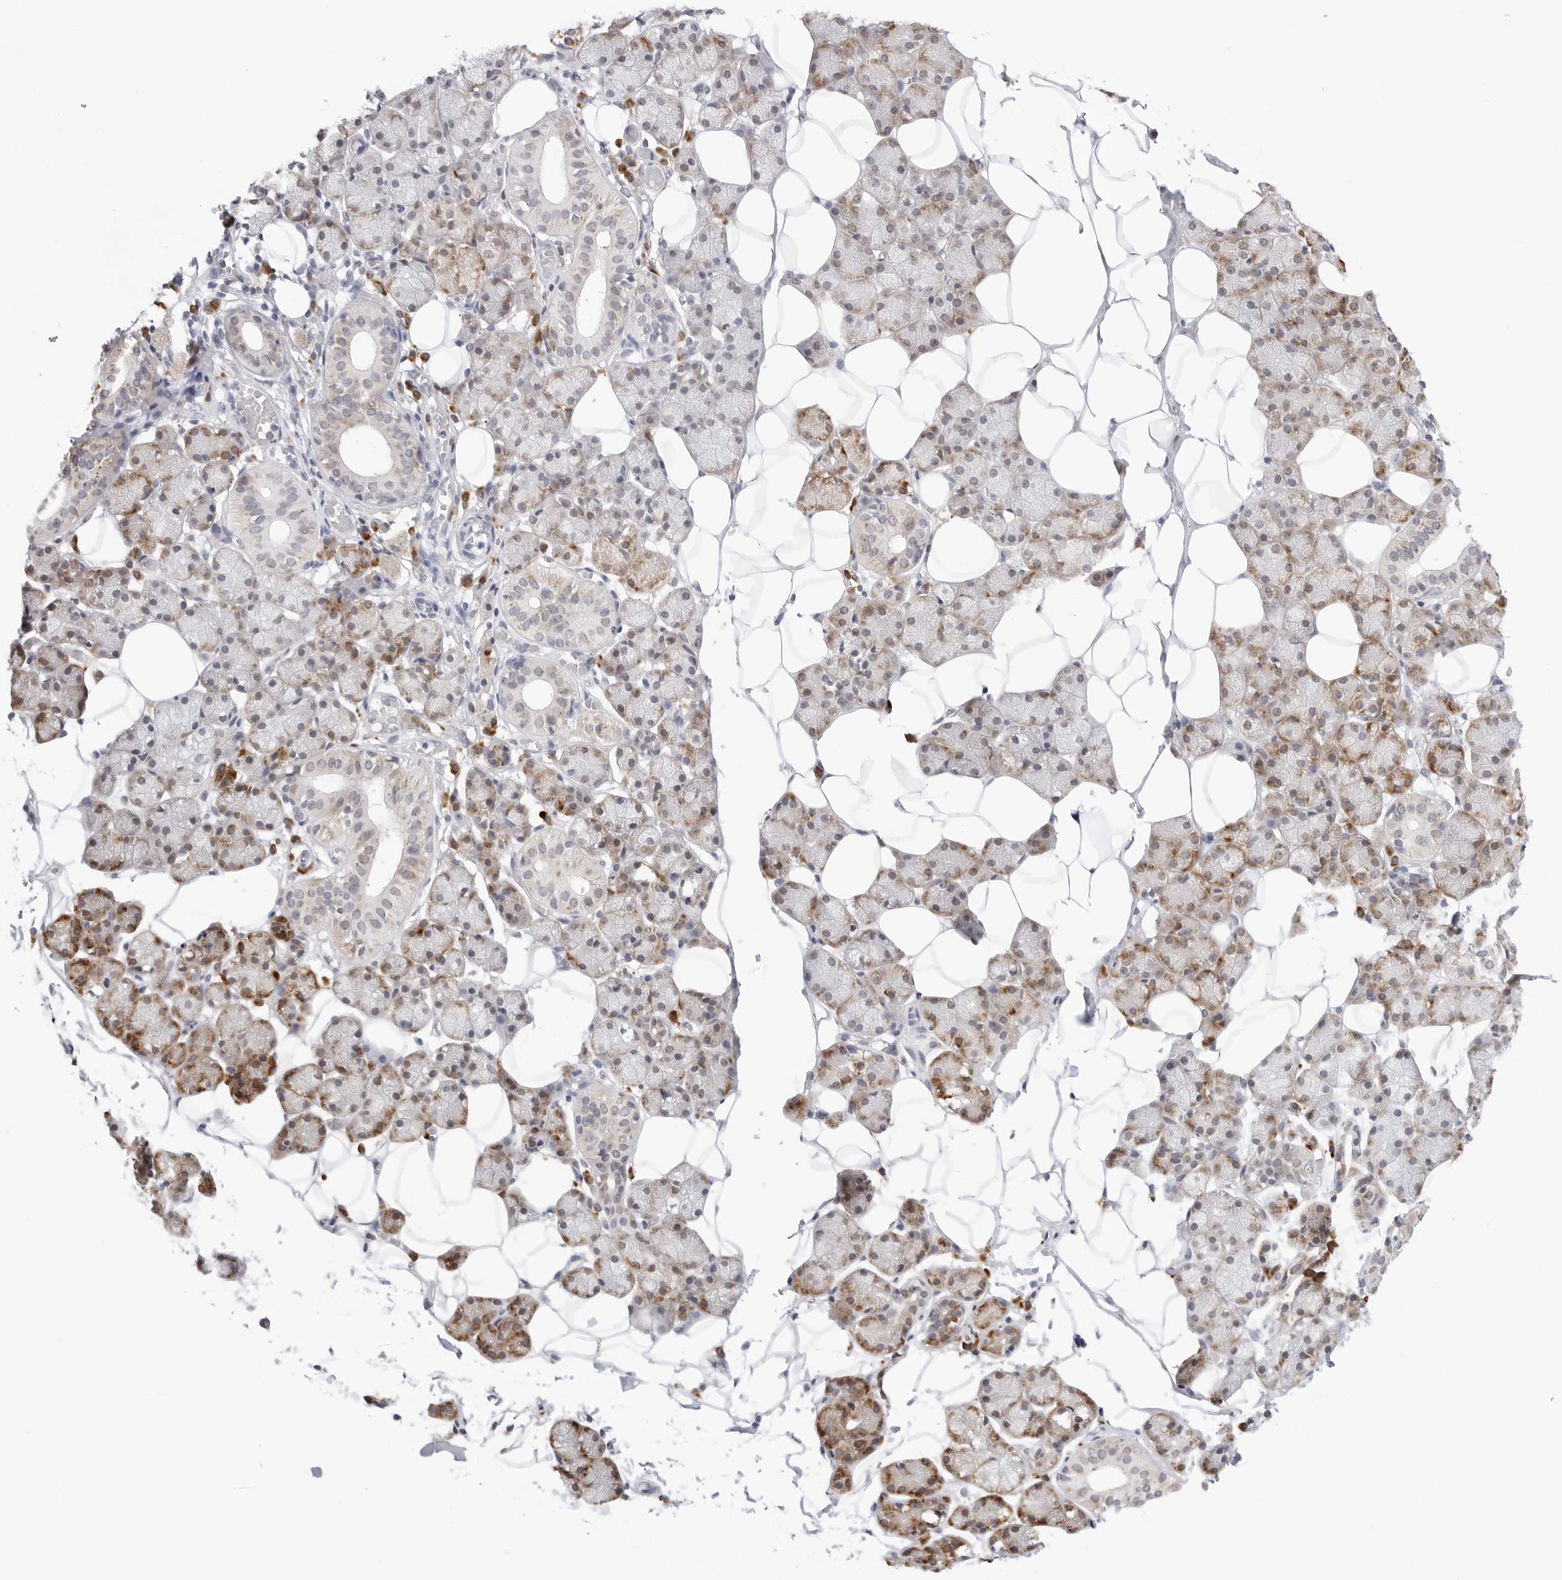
{"staining": {"intensity": "strong", "quantity": "25%-75%", "location": "cytoplasmic/membranous"}, "tissue": "salivary gland", "cell_type": "Glandular cells", "image_type": "normal", "snomed": [{"axis": "morphology", "description": "Normal tissue, NOS"}, {"axis": "topography", "description": "Salivary gland"}], "caption": "Salivary gland stained with a brown dye shows strong cytoplasmic/membranous positive staining in about 25%-75% of glandular cells.", "gene": "RPN1", "patient": {"sex": "female", "age": 33}}